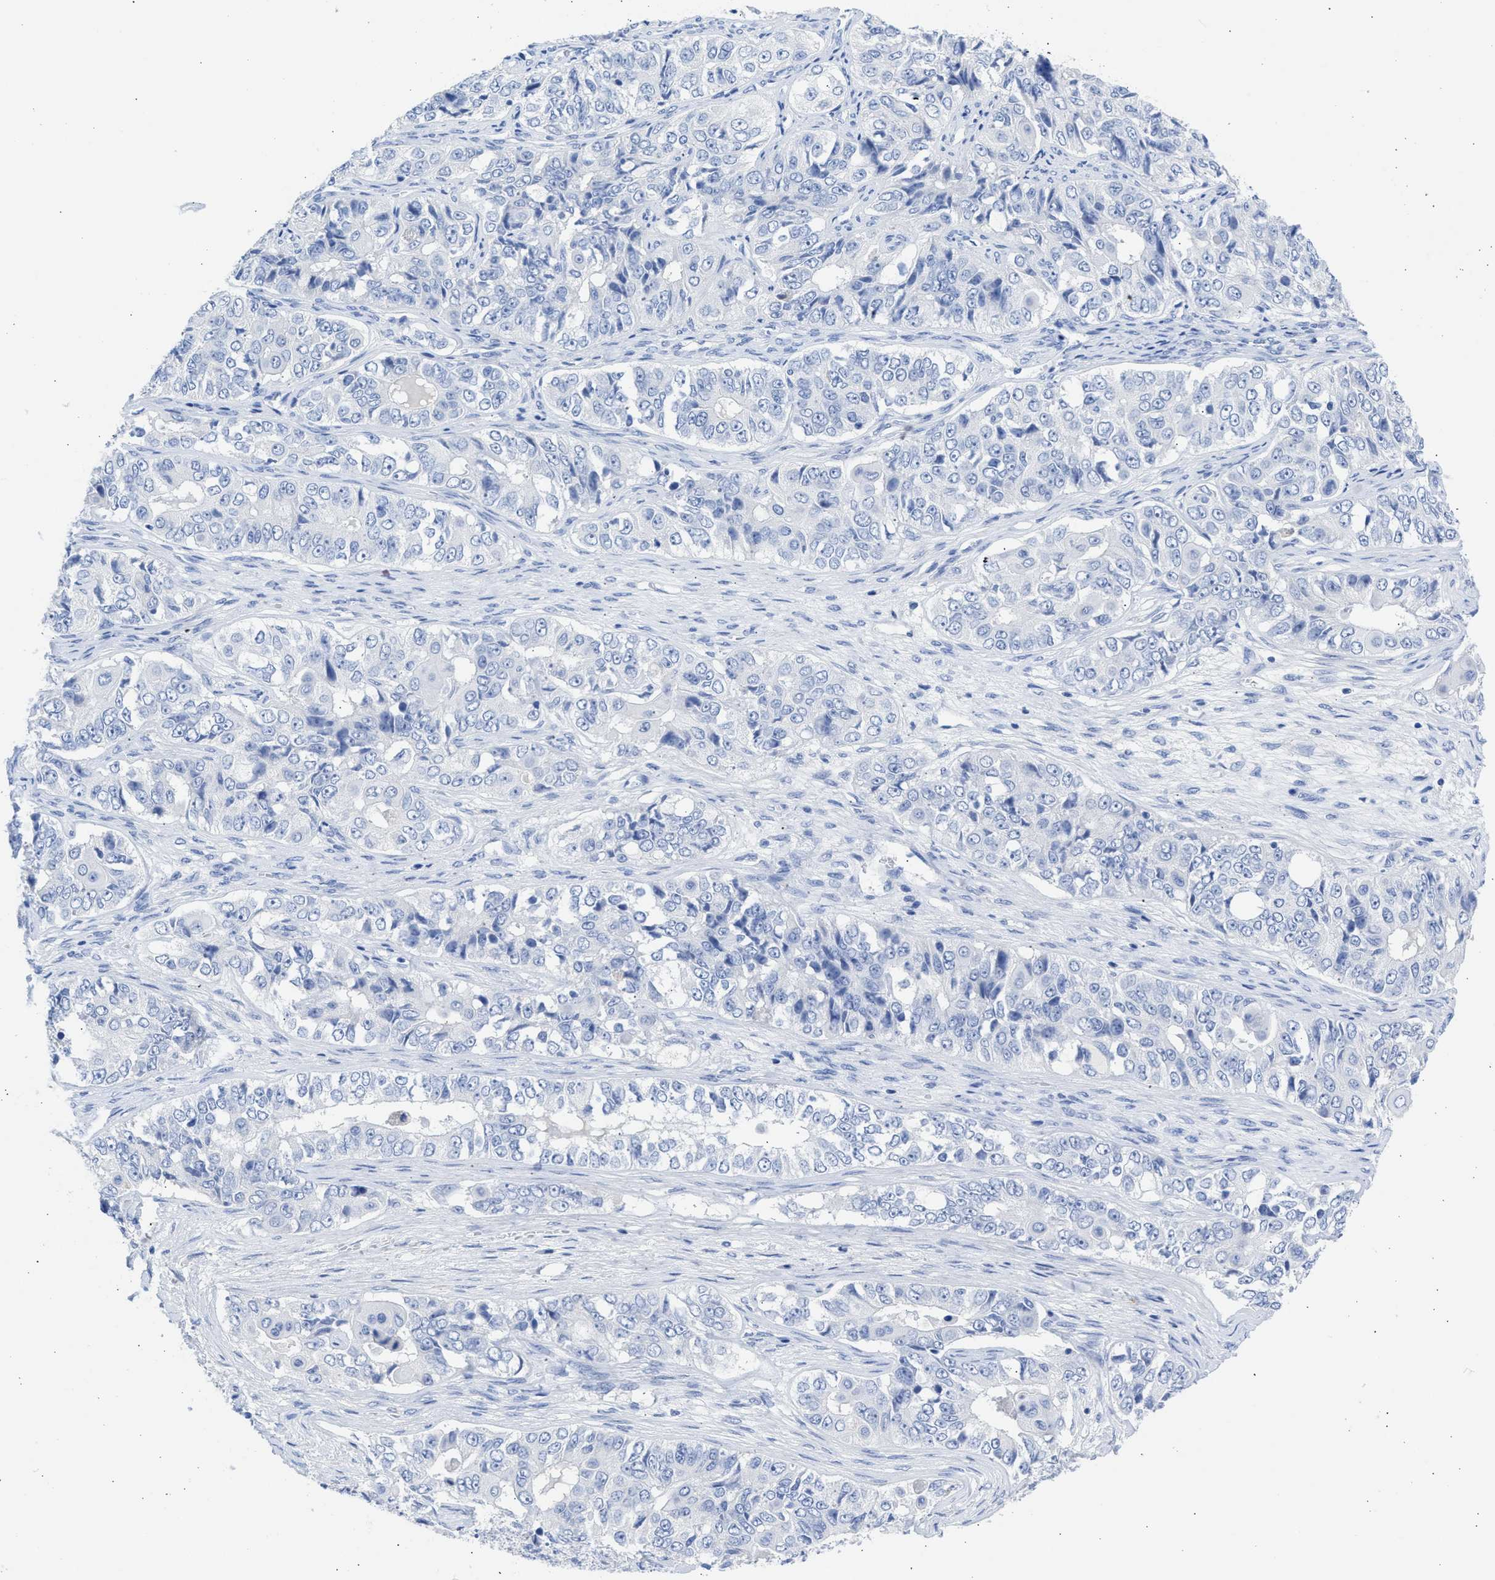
{"staining": {"intensity": "negative", "quantity": "none", "location": "none"}, "tissue": "ovarian cancer", "cell_type": "Tumor cells", "image_type": "cancer", "snomed": [{"axis": "morphology", "description": "Carcinoma, endometroid"}, {"axis": "topography", "description": "Ovary"}], "caption": "The immunohistochemistry histopathology image has no significant positivity in tumor cells of ovarian cancer tissue.", "gene": "NCAM1", "patient": {"sex": "female", "age": 51}}